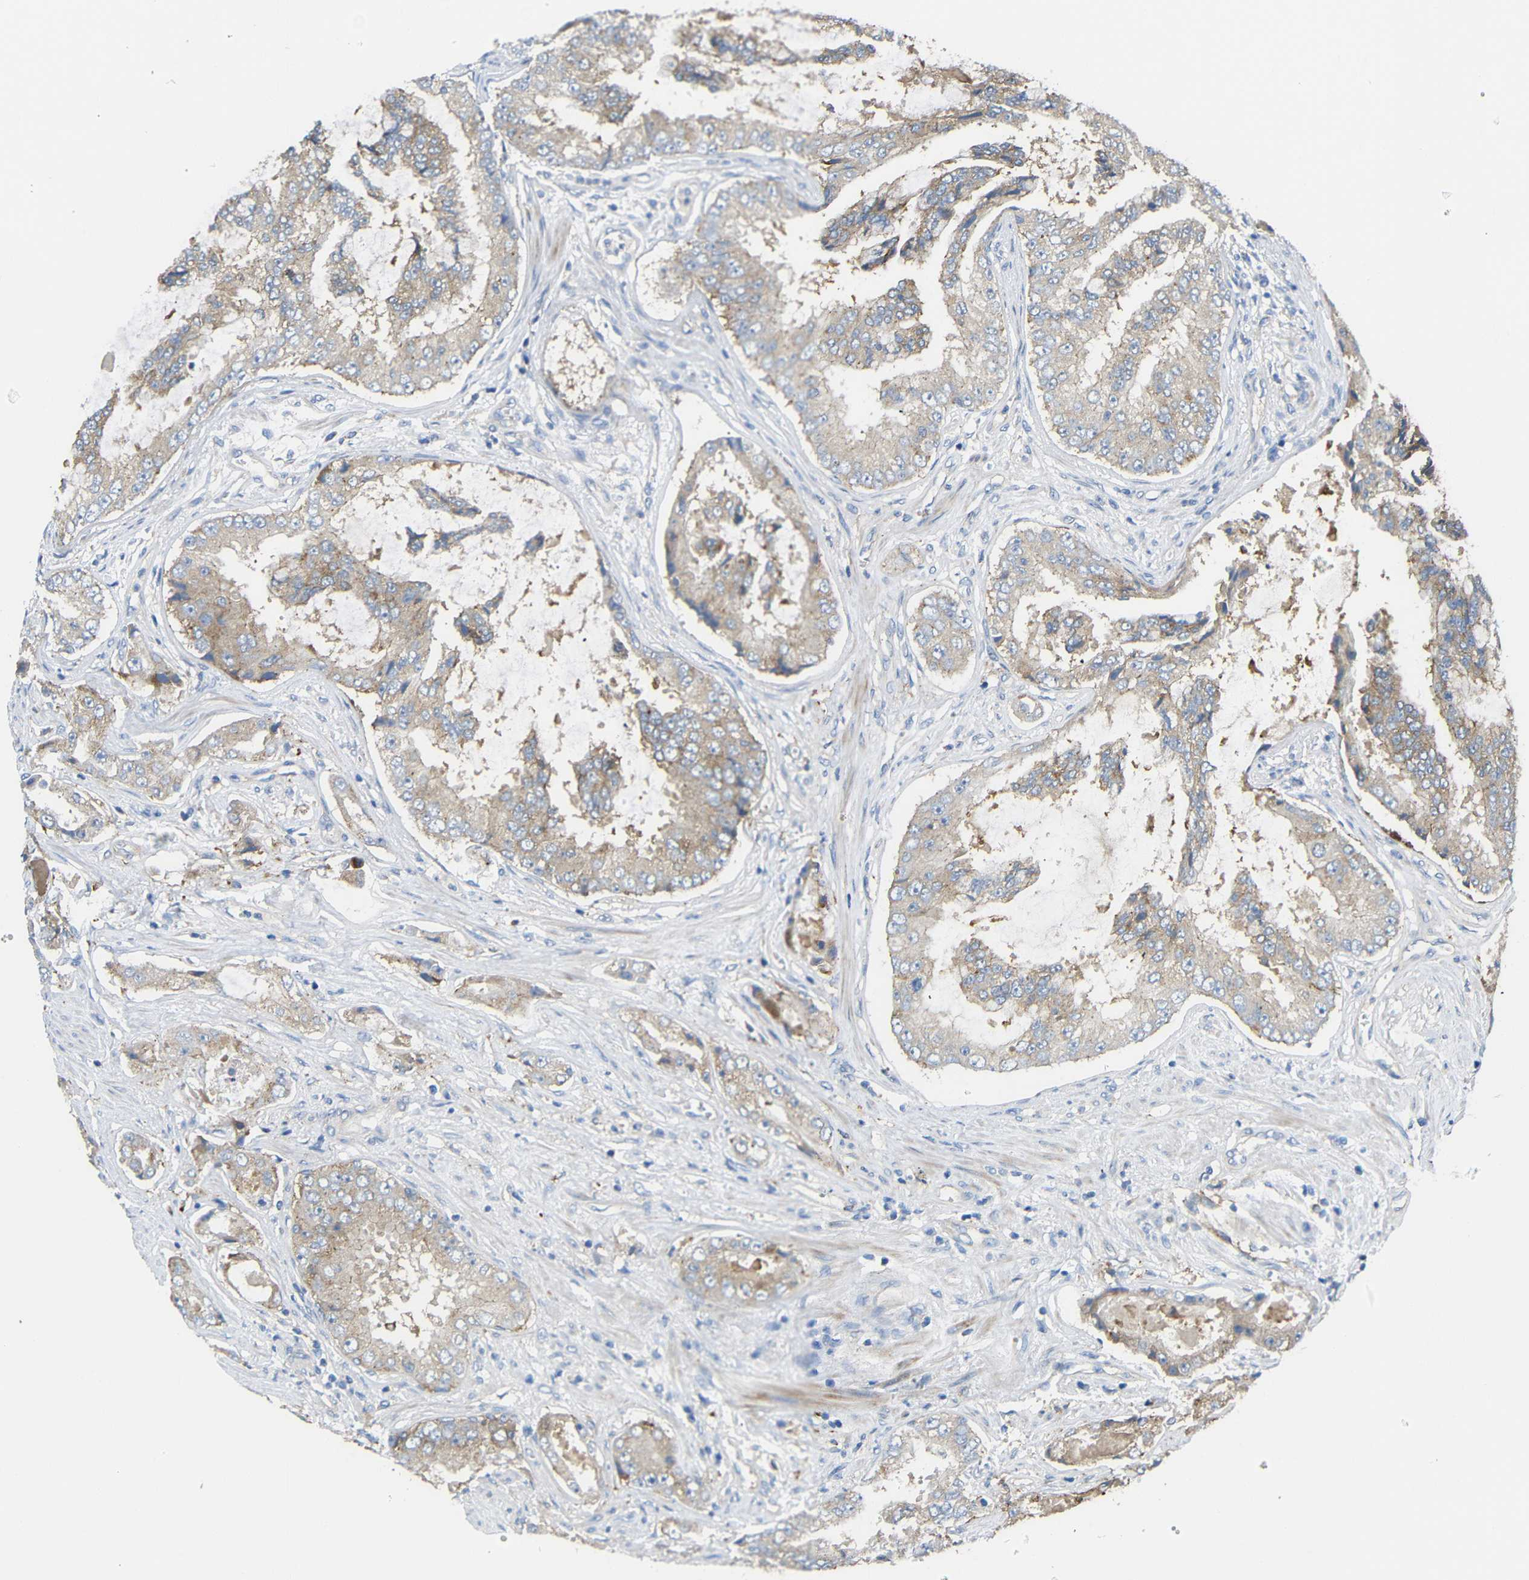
{"staining": {"intensity": "weak", "quantity": ">75%", "location": "cytoplasmic/membranous"}, "tissue": "prostate cancer", "cell_type": "Tumor cells", "image_type": "cancer", "snomed": [{"axis": "morphology", "description": "Adenocarcinoma, High grade"}, {"axis": "topography", "description": "Prostate"}], "caption": "Weak cytoplasmic/membranous positivity is appreciated in about >75% of tumor cells in adenocarcinoma (high-grade) (prostate).", "gene": "SYPL1", "patient": {"sex": "male", "age": 73}}